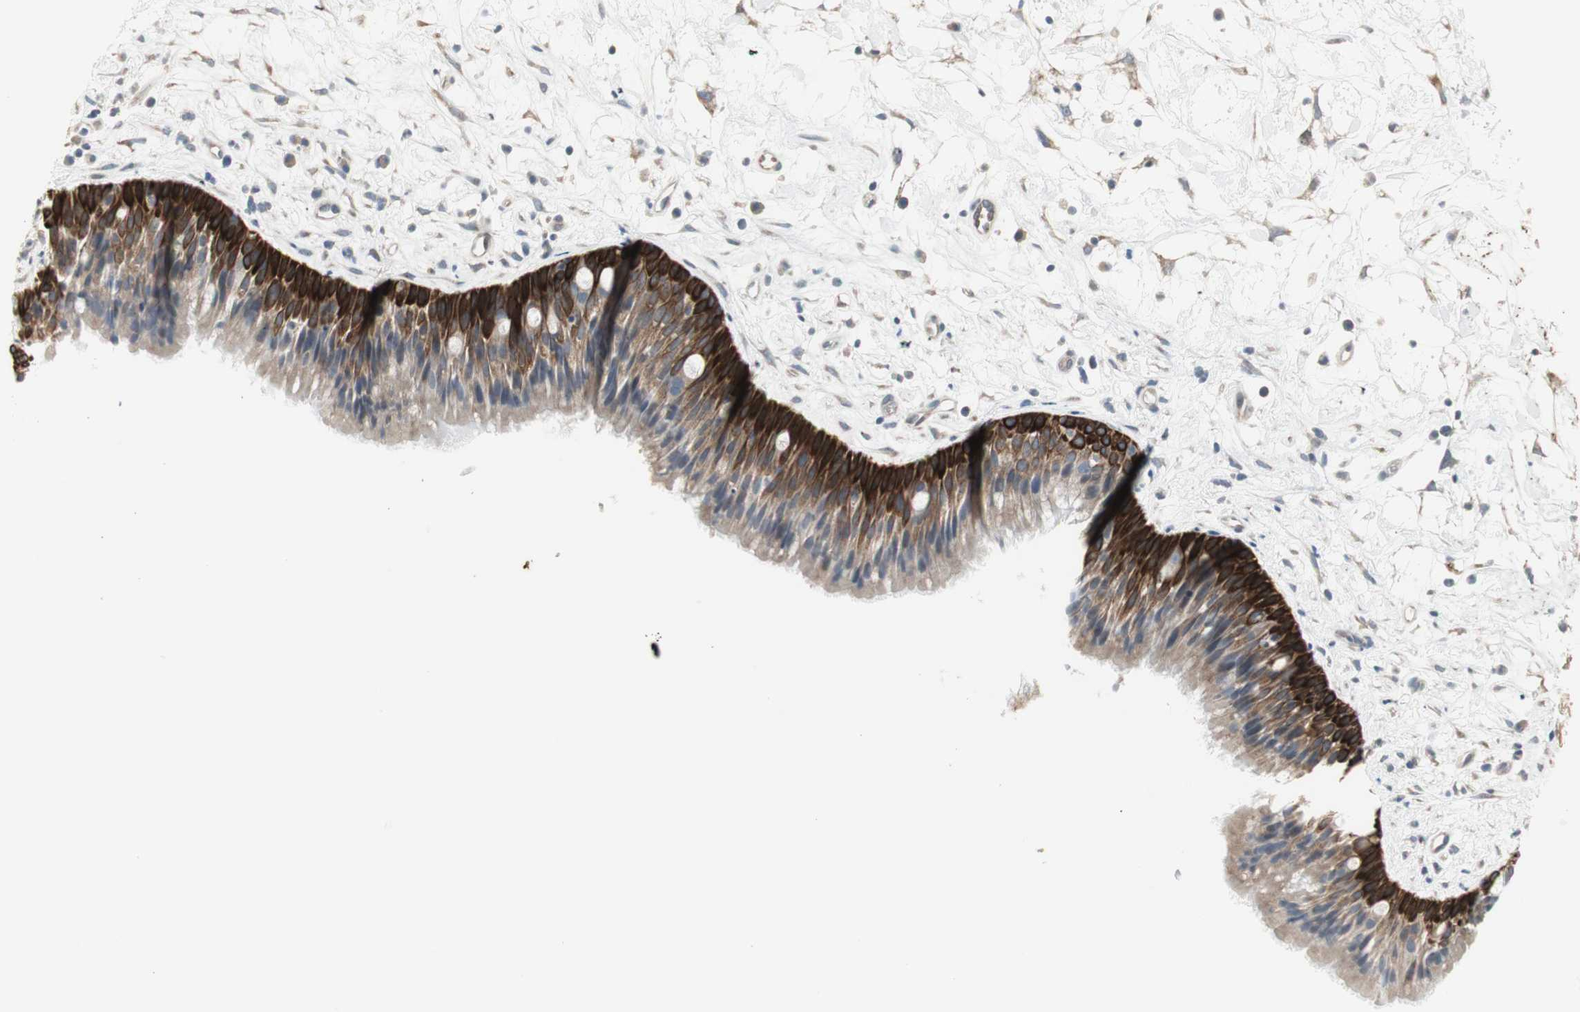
{"staining": {"intensity": "strong", "quantity": "25%-75%", "location": "cytoplasmic/membranous"}, "tissue": "nasopharynx", "cell_type": "Respiratory epithelial cells", "image_type": "normal", "snomed": [{"axis": "morphology", "description": "Normal tissue, NOS"}, {"axis": "topography", "description": "Nasopharynx"}], "caption": "Human nasopharynx stained for a protein (brown) reveals strong cytoplasmic/membranous positive staining in about 25%-75% of respiratory epithelial cells.", "gene": "ZFP36", "patient": {"sex": "male", "age": 13}}